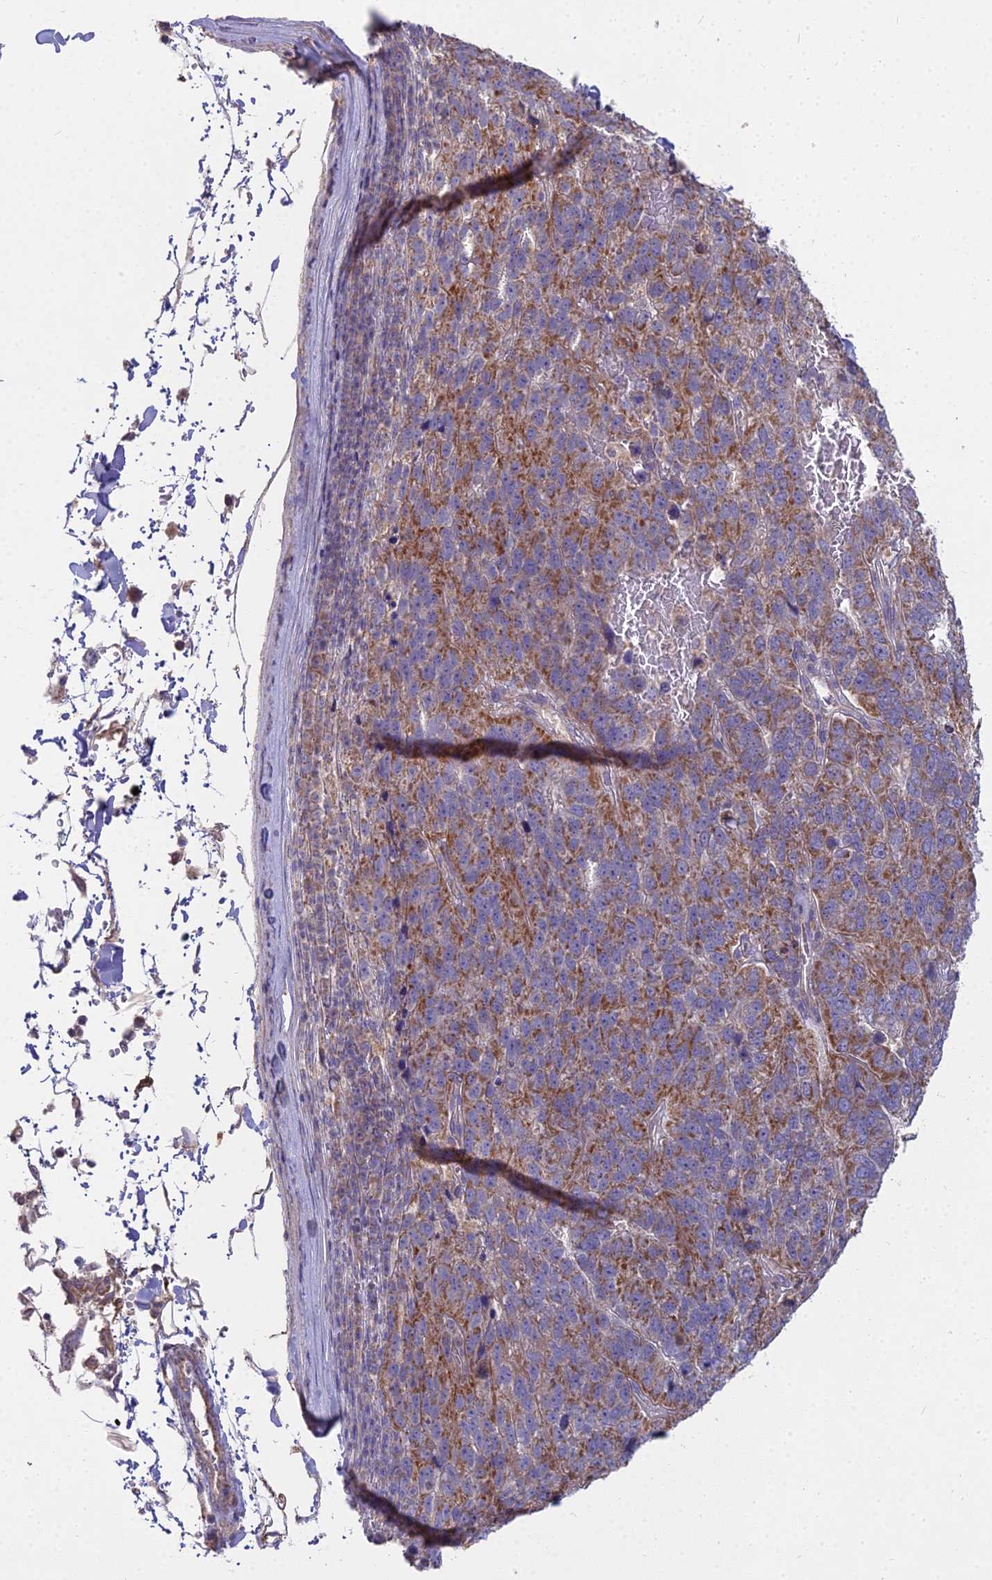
{"staining": {"intensity": "moderate", "quantity": ">75%", "location": "cytoplasmic/membranous"}, "tissue": "pancreatic cancer", "cell_type": "Tumor cells", "image_type": "cancer", "snomed": [{"axis": "morphology", "description": "Adenocarcinoma, NOS"}, {"axis": "topography", "description": "Pancreas"}], "caption": "Immunohistochemistry (DAB (3,3'-diaminobenzidine)) staining of pancreatic cancer (adenocarcinoma) shows moderate cytoplasmic/membranous protein positivity in approximately >75% of tumor cells.", "gene": "MICU2", "patient": {"sex": "female", "age": 61}}